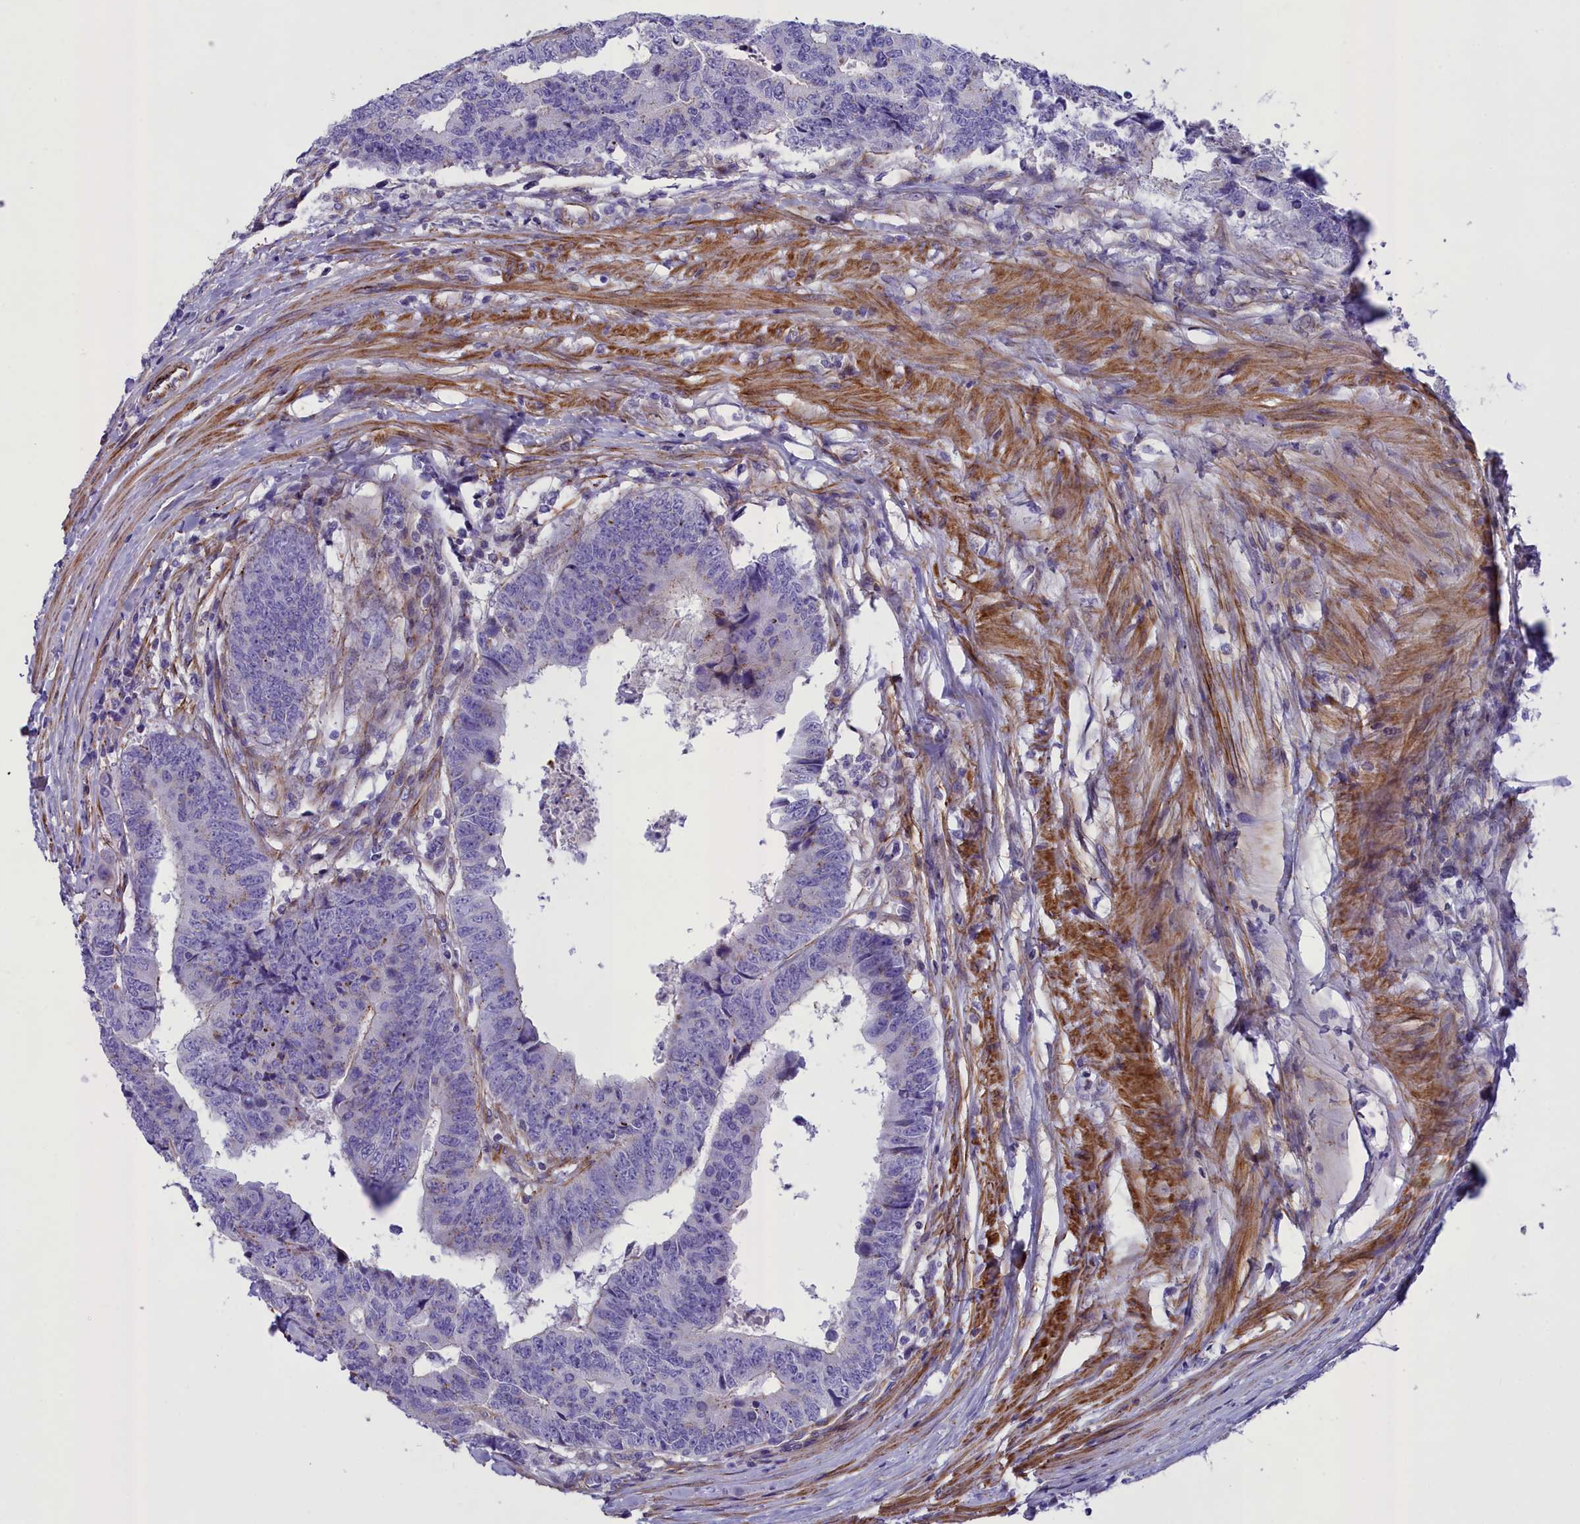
{"staining": {"intensity": "negative", "quantity": "none", "location": "none"}, "tissue": "colorectal cancer", "cell_type": "Tumor cells", "image_type": "cancer", "snomed": [{"axis": "morphology", "description": "Adenocarcinoma, NOS"}, {"axis": "topography", "description": "Rectum"}], "caption": "This is an IHC histopathology image of colorectal cancer (adenocarcinoma). There is no staining in tumor cells.", "gene": "GFRA1", "patient": {"sex": "male", "age": 84}}